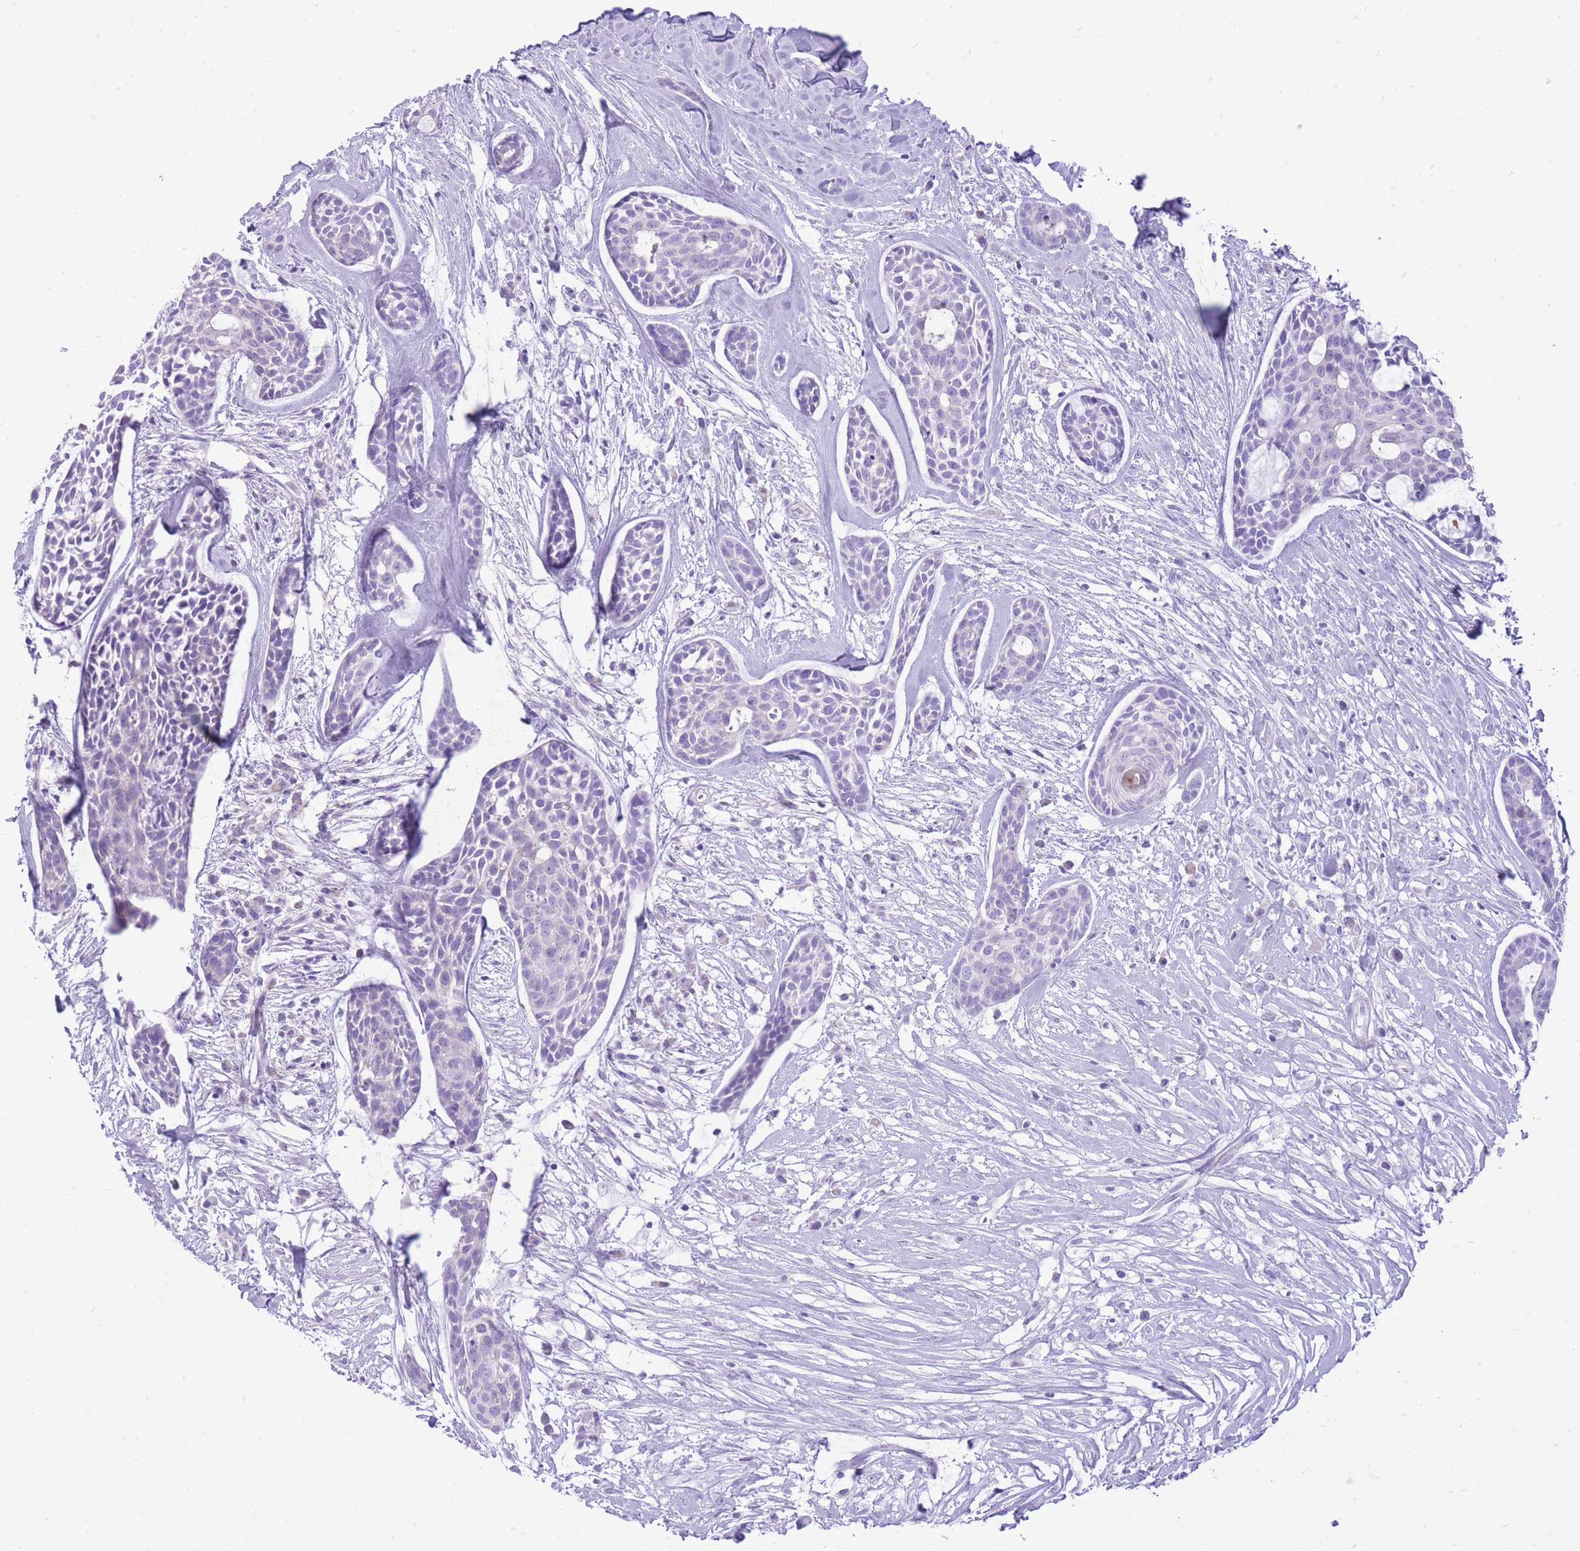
{"staining": {"intensity": "negative", "quantity": "none", "location": "none"}, "tissue": "head and neck cancer", "cell_type": "Tumor cells", "image_type": "cancer", "snomed": [{"axis": "morphology", "description": "Adenocarcinoma, NOS"}, {"axis": "topography", "description": "Subcutis"}, {"axis": "topography", "description": "Head-Neck"}], "caption": "Head and neck cancer (adenocarcinoma) was stained to show a protein in brown. There is no significant staining in tumor cells.", "gene": "SLC4A4", "patient": {"sex": "female", "age": 73}}